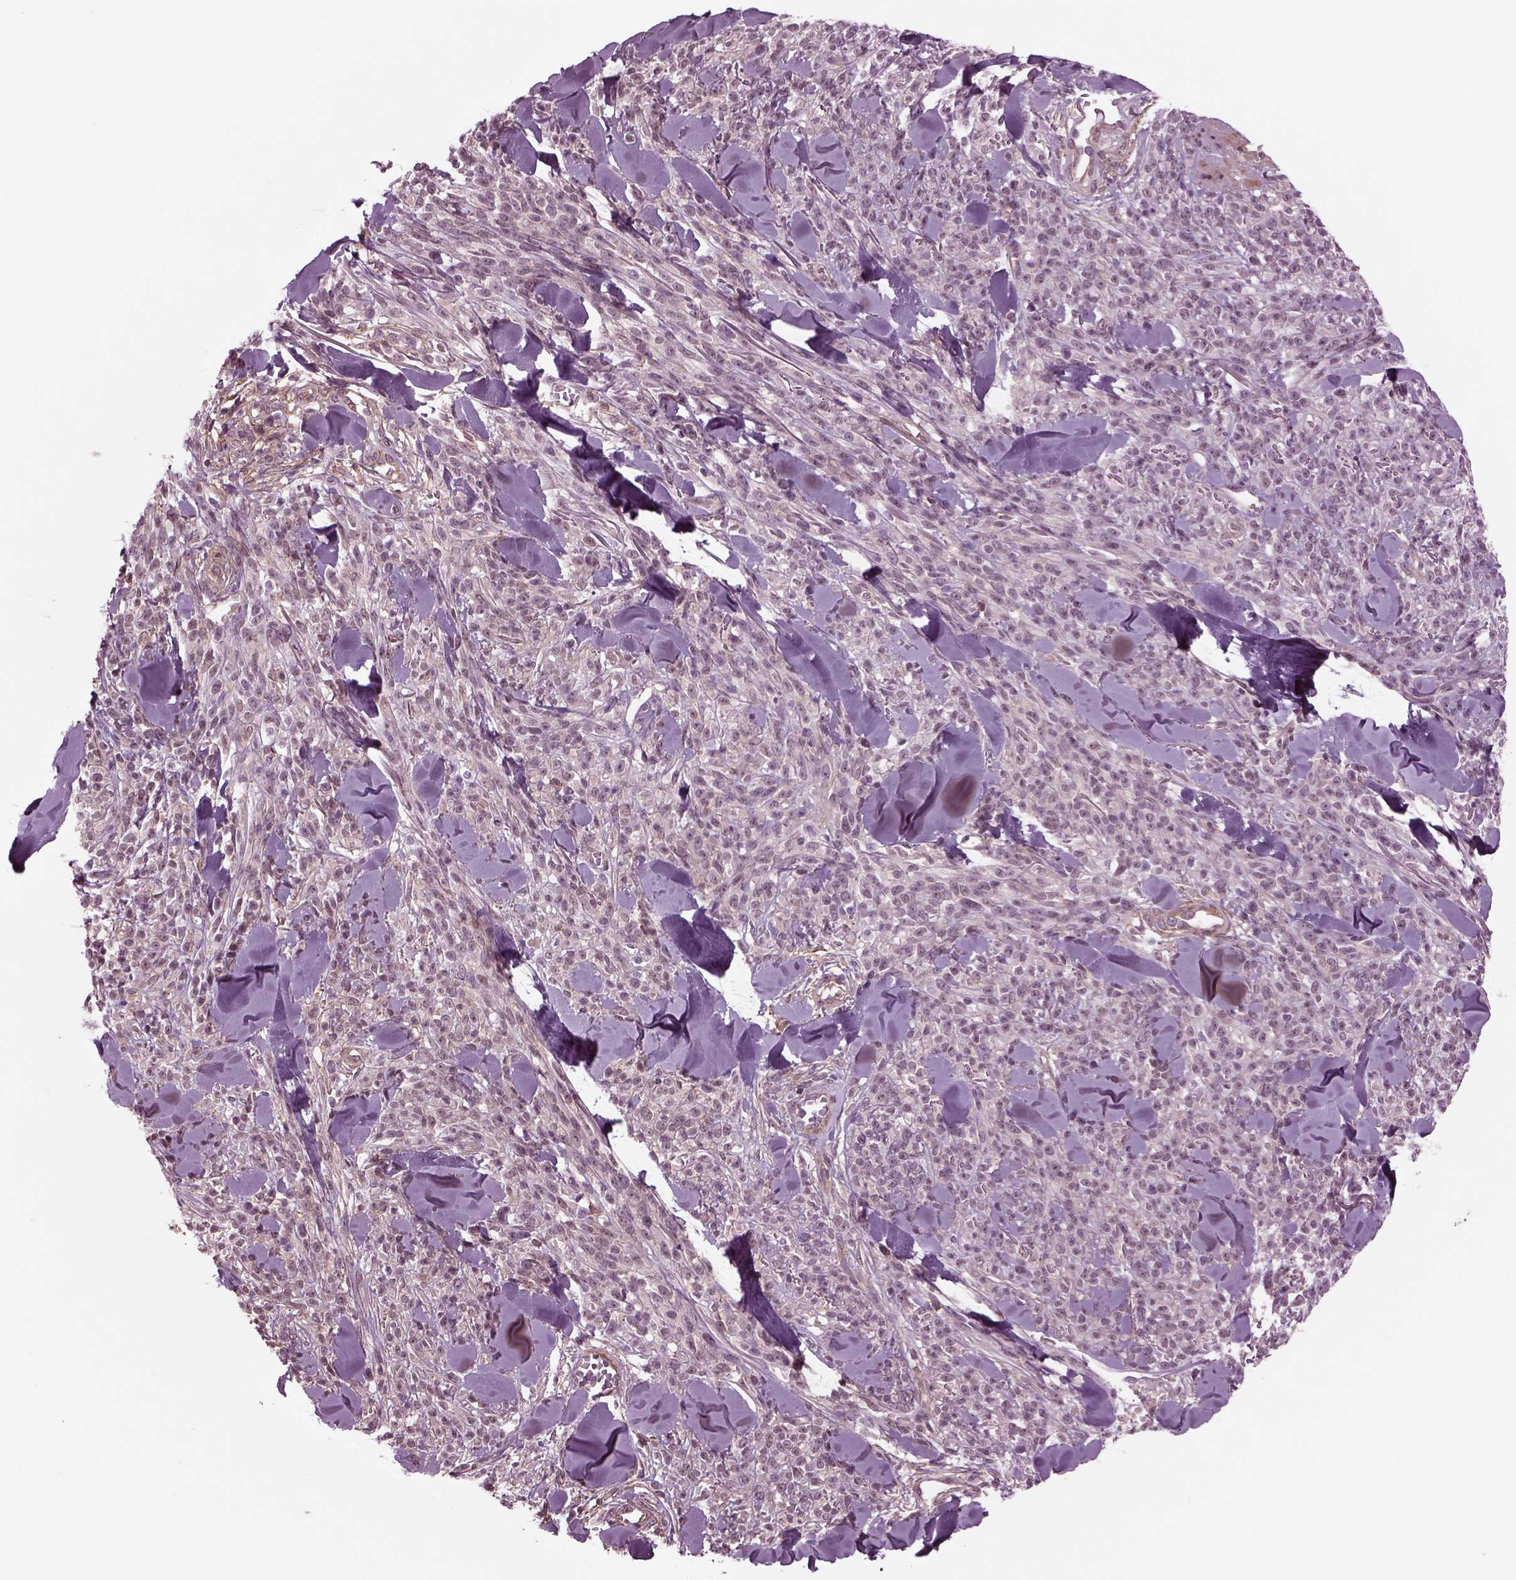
{"staining": {"intensity": "weak", "quantity": ">75%", "location": "cytoplasmic/membranous"}, "tissue": "melanoma", "cell_type": "Tumor cells", "image_type": "cancer", "snomed": [{"axis": "morphology", "description": "Malignant melanoma, NOS"}, {"axis": "topography", "description": "Skin"}, {"axis": "topography", "description": "Skin of trunk"}], "caption": "Protein staining exhibits weak cytoplasmic/membranous positivity in about >75% of tumor cells in malignant melanoma.", "gene": "ODF3", "patient": {"sex": "male", "age": 74}}